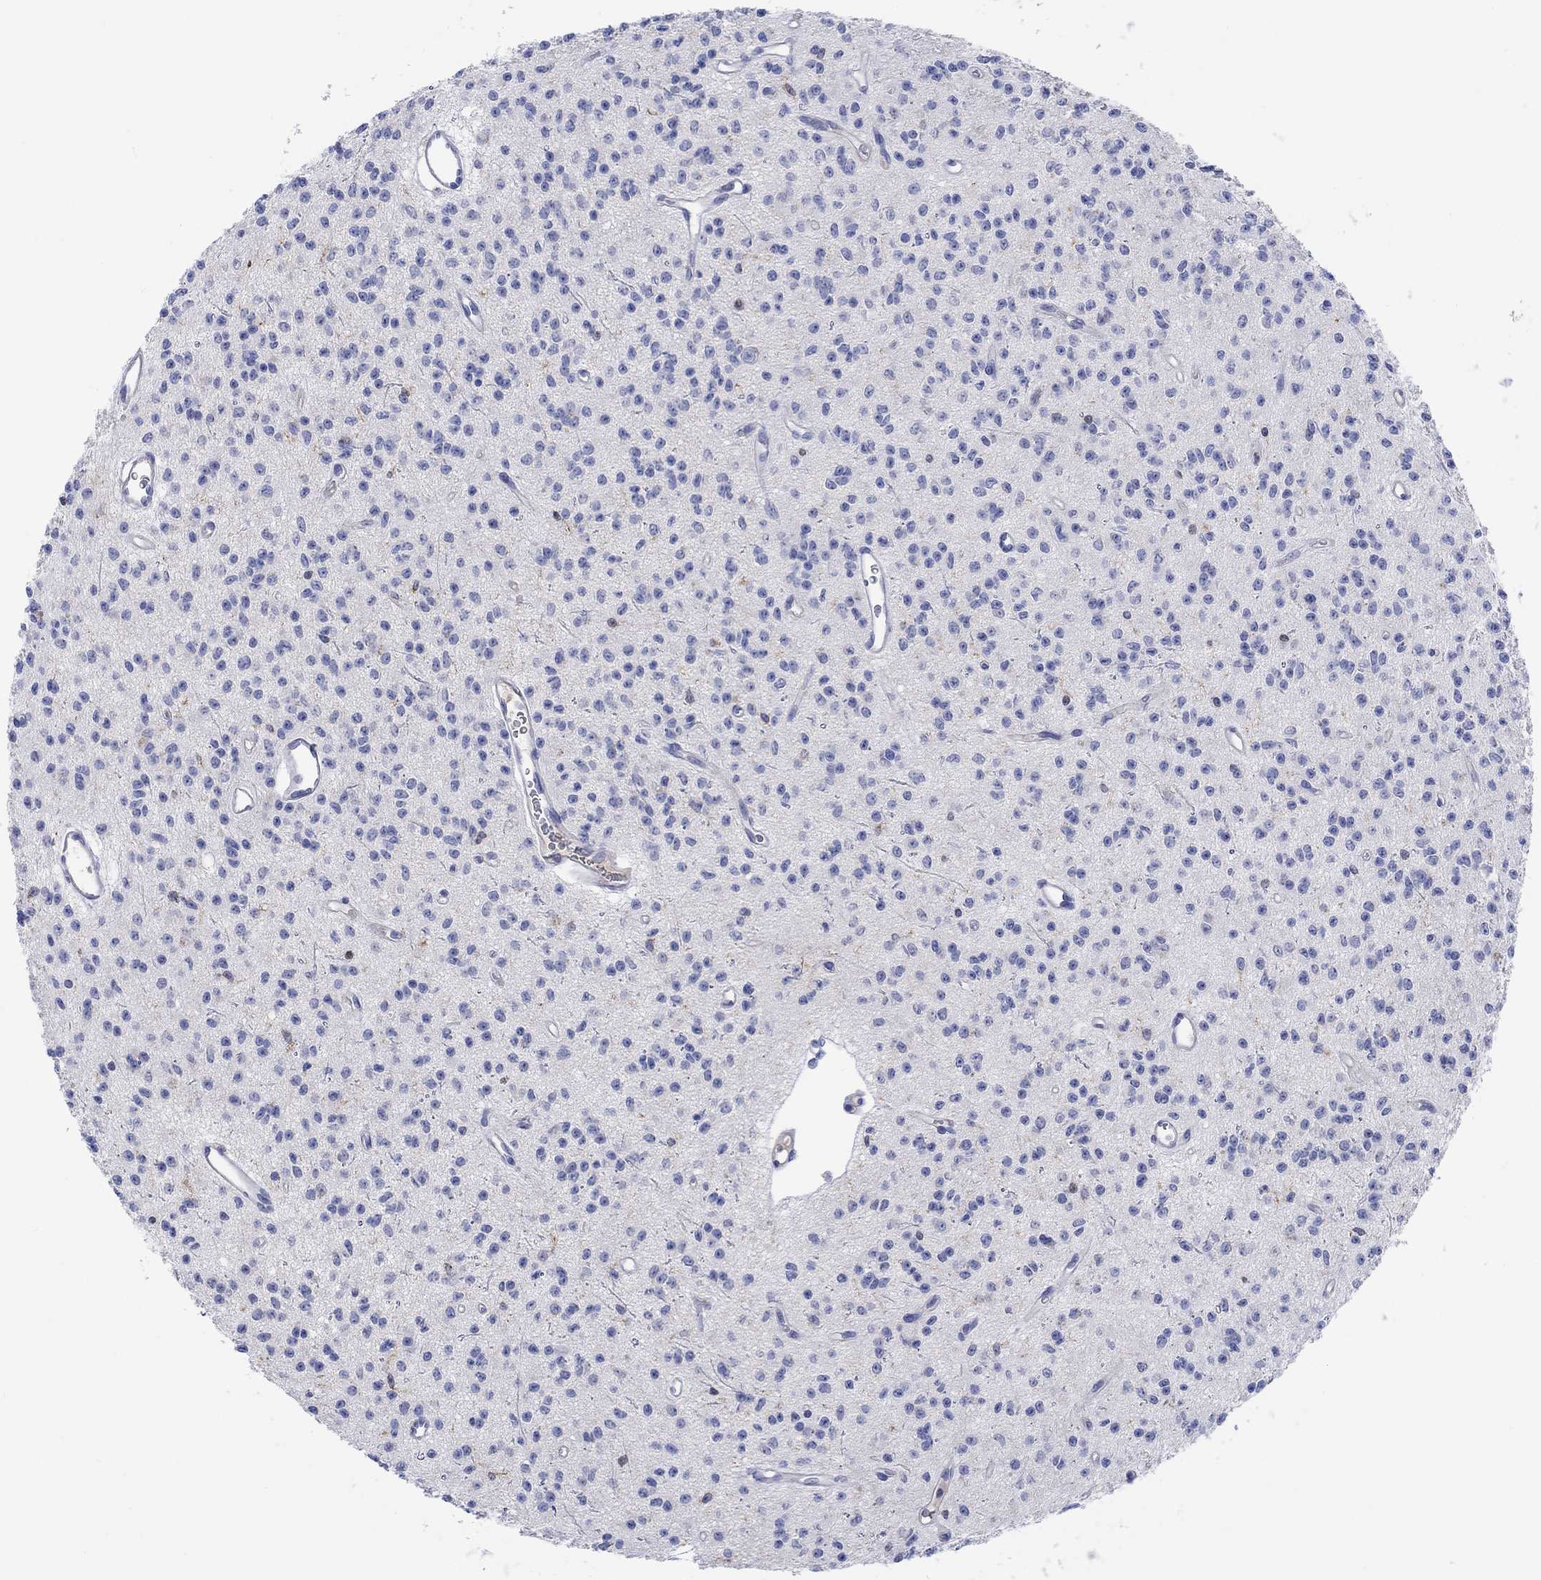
{"staining": {"intensity": "negative", "quantity": "none", "location": "none"}, "tissue": "glioma", "cell_type": "Tumor cells", "image_type": "cancer", "snomed": [{"axis": "morphology", "description": "Glioma, malignant, Low grade"}, {"axis": "topography", "description": "Brain"}], "caption": "Photomicrograph shows no significant protein positivity in tumor cells of glioma. Brightfield microscopy of immunohistochemistry (IHC) stained with DAB (brown) and hematoxylin (blue), captured at high magnification.", "gene": "GCM1", "patient": {"sex": "female", "age": 45}}